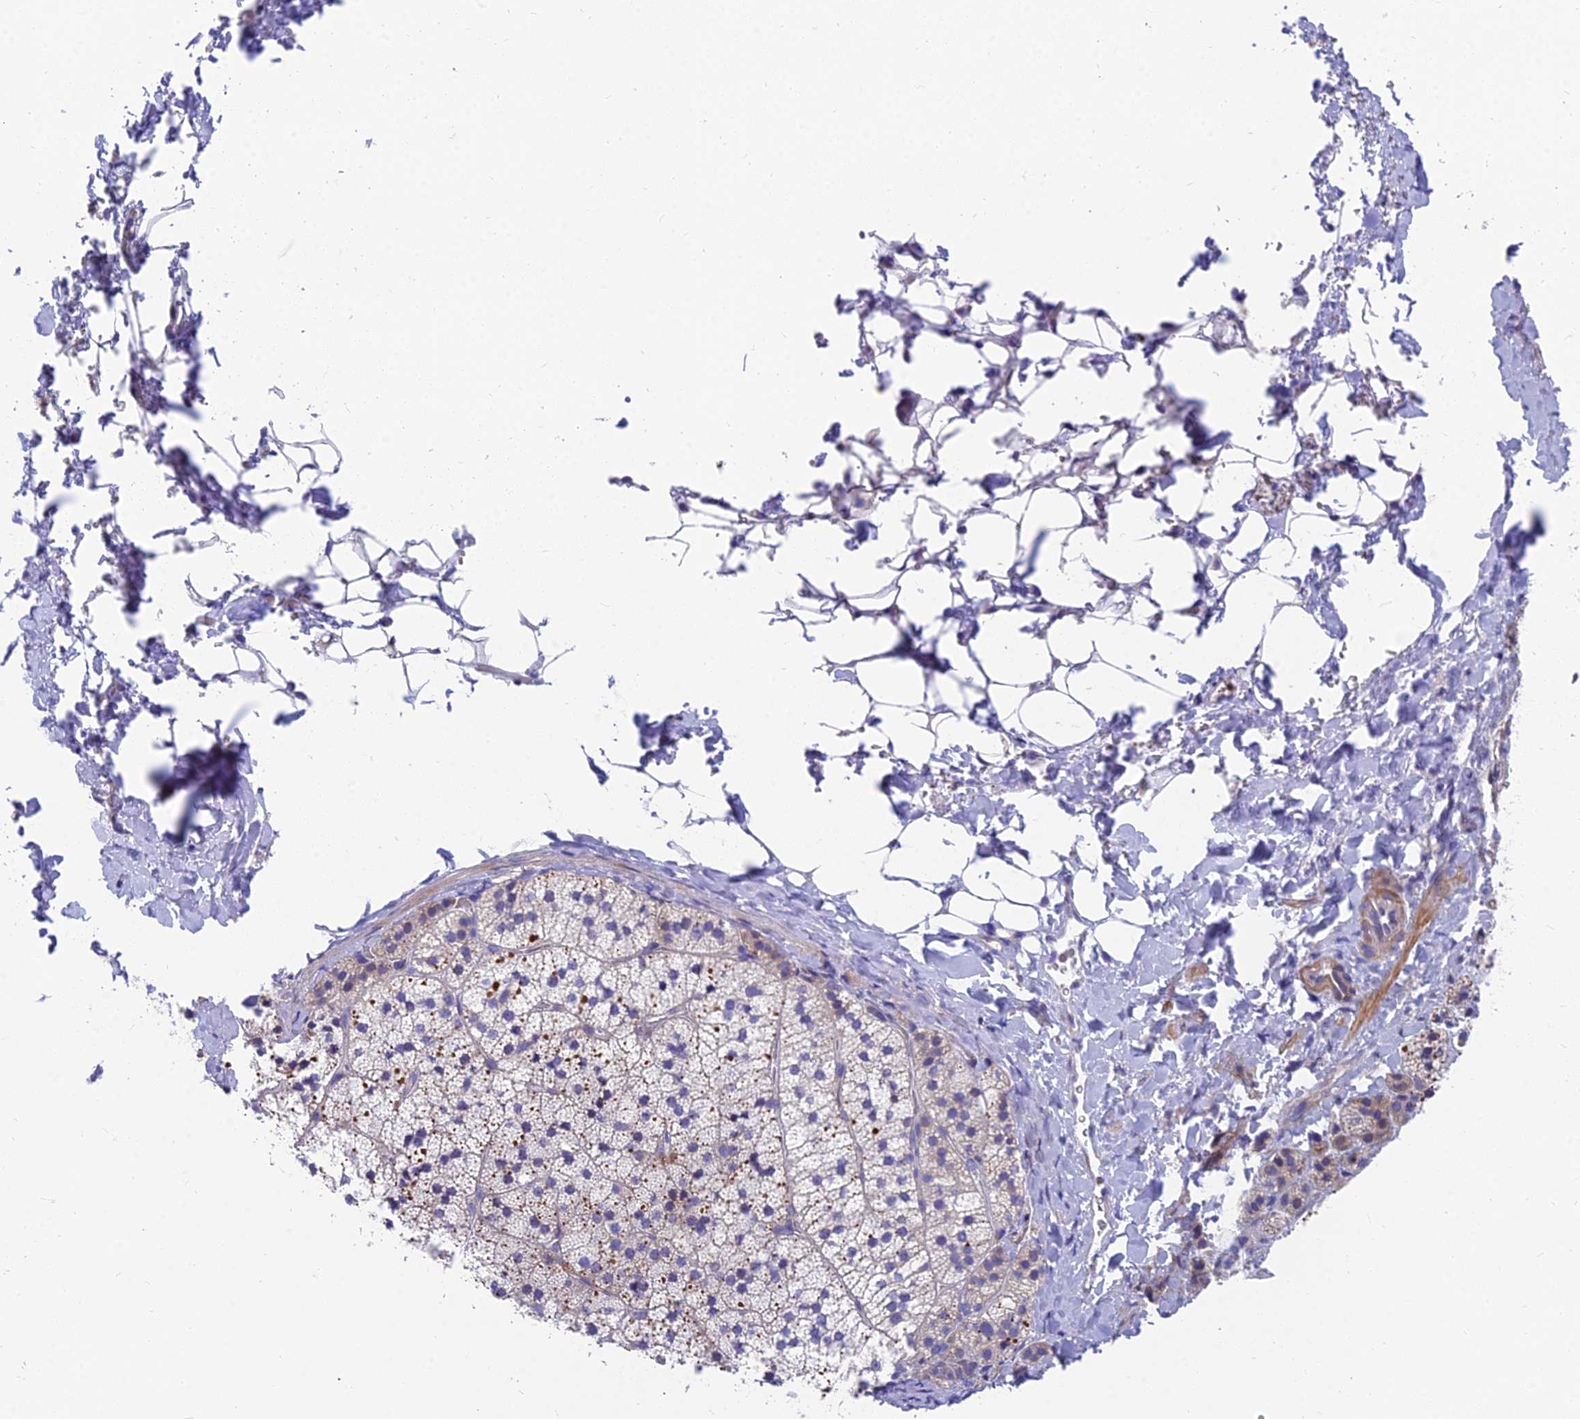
{"staining": {"intensity": "moderate", "quantity": "25%-75%", "location": "cytoplasmic/membranous"}, "tissue": "adrenal gland", "cell_type": "Glandular cells", "image_type": "normal", "snomed": [{"axis": "morphology", "description": "Normal tissue, NOS"}, {"axis": "topography", "description": "Adrenal gland"}], "caption": "An immunohistochemistry (IHC) micrograph of benign tissue is shown. Protein staining in brown shows moderate cytoplasmic/membranous positivity in adrenal gland within glandular cells. The protein of interest is stained brown, and the nuclei are stained in blue (DAB (3,3'-diaminobenzidine) IHC with brightfield microscopy, high magnification).", "gene": "MVB12A", "patient": {"sex": "female", "age": 44}}